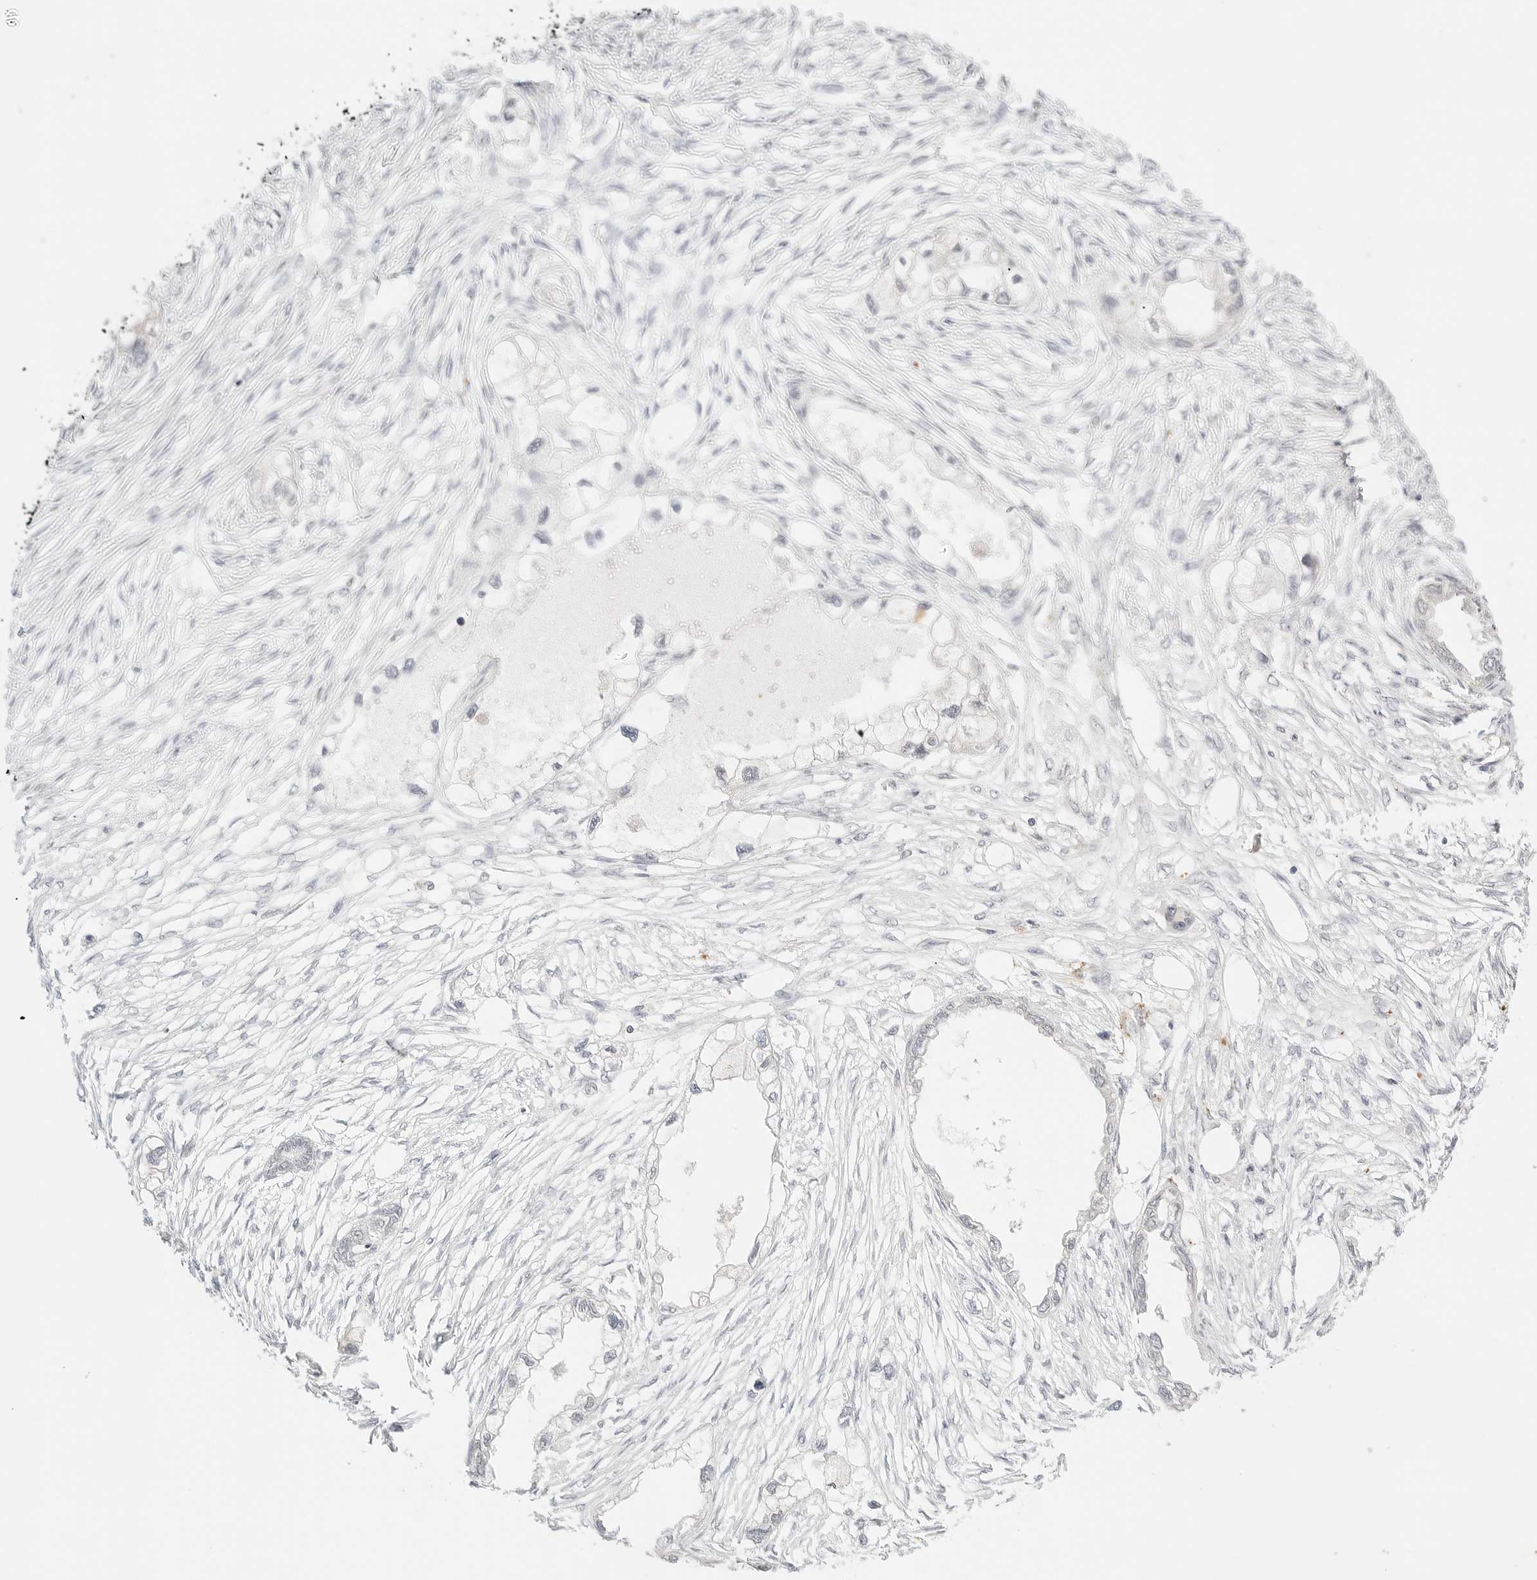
{"staining": {"intensity": "negative", "quantity": "none", "location": "none"}, "tissue": "endometrial cancer", "cell_type": "Tumor cells", "image_type": "cancer", "snomed": [{"axis": "morphology", "description": "Adenocarcinoma, NOS"}, {"axis": "morphology", "description": "Adenocarcinoma, metastatic, NOS"}, {"axis": "topography", "description": "Adipose tissue"}, {"axis": "topography", "description": "Endometrium"}], "caption": "High power microscopy image of an immunohistochemistry image of endometrial cancer (adenocarcinoma), revealing no significant expression in tumor cells.", "gene": "RPS6KL1", "patient": {"sex": "female", "age": 67}}